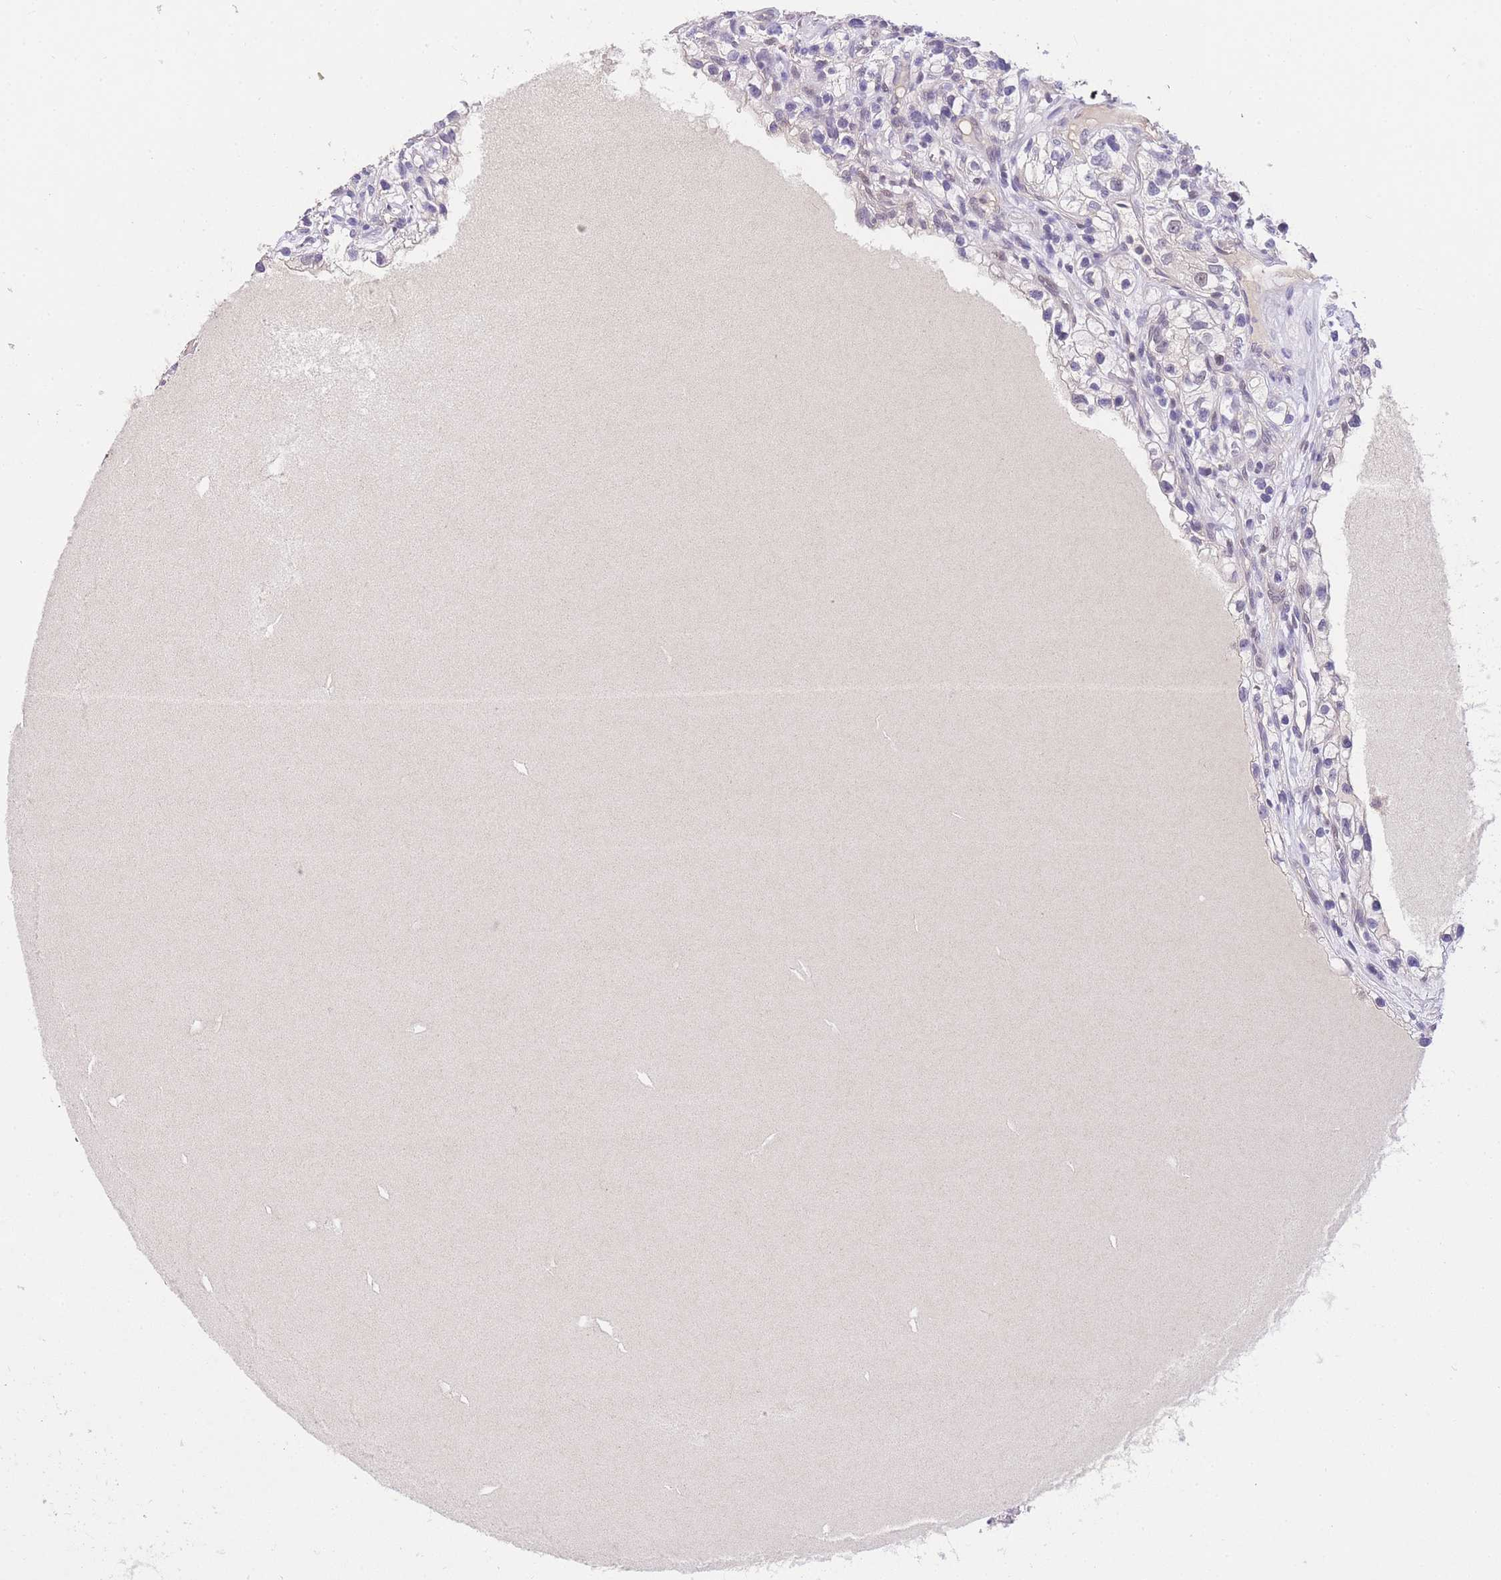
{"staining": {"intensity": "negative", "quantity": "none", "location": "none"}, "tissue": "renal cancer", "cell_type": "Tumor cells", "image_type": "cancer", "snomed": [{"axis": "morphology", "description": "Adenocarcinoma, NOS"}, {"axis": "topography", "description": "Kidney"}], "caption": "Immunohistochemistry (IHC) micrograph of human renal cancer stained for a protein (brown), which demonstrates no positivity in tumor cells.", "gene": "SLC35F2", "patient": {"sex": "female", "age": 57}}